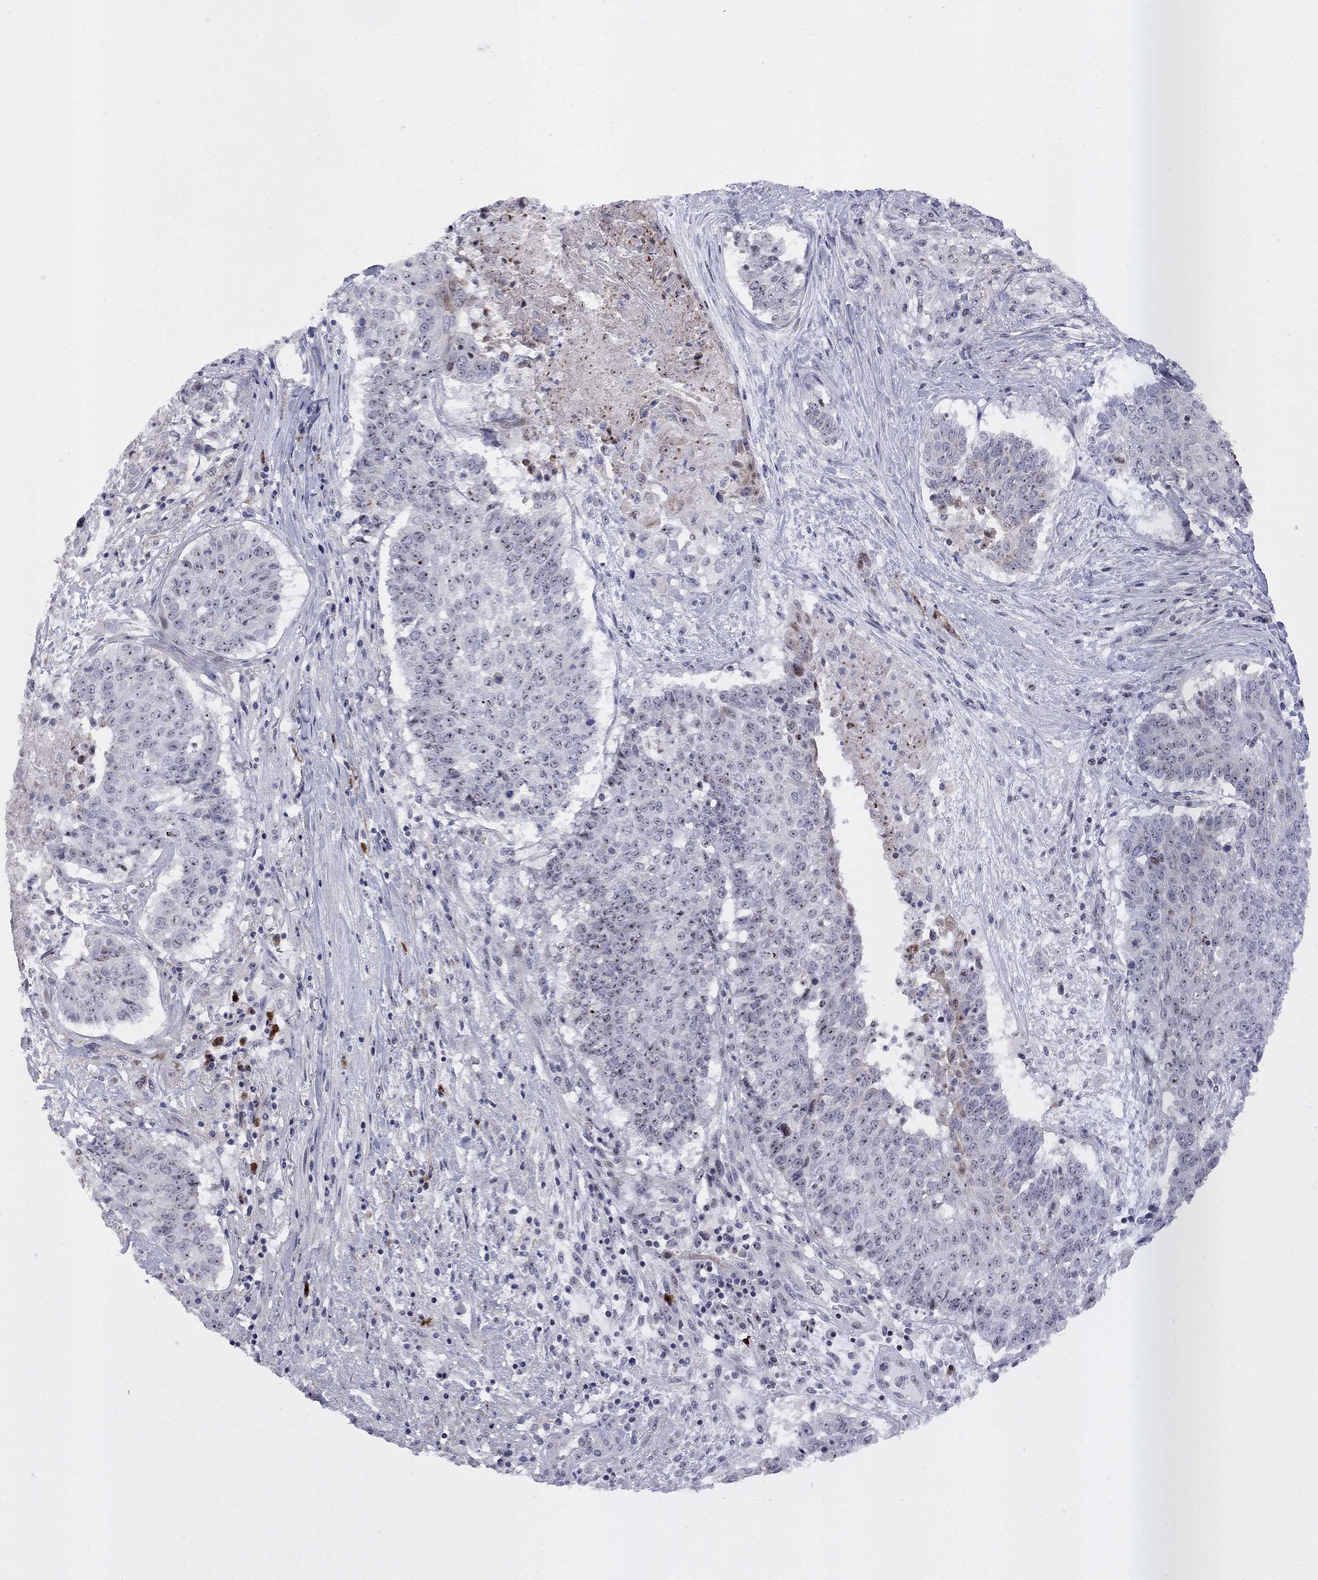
{"staining": {"intensity": "moderate", "quantity": "<25%", "location": "nuclear"}, "tissue": "lung cancer", "cell_type": "Tumor cells", "image_type": "cancer", "snomed": [{"axis": "morphology", "description": "Squamous cell carcinoma, NOS"}, {"axis": "topography", "description": "Lung"}], "caption": "IHC (DAB) staining of squamous cell carcinoma (lung) reveals moderate nuclear protein expression in approximately <25% of tumor cells. Using DAB (3,3'-diaminobenzidine) (brown) and hematoxylin (blue) stains, captured at high magnification using brightfield microscopy.", "gene": "DHX33", "patient": {"sex": "male", "age": 64}}